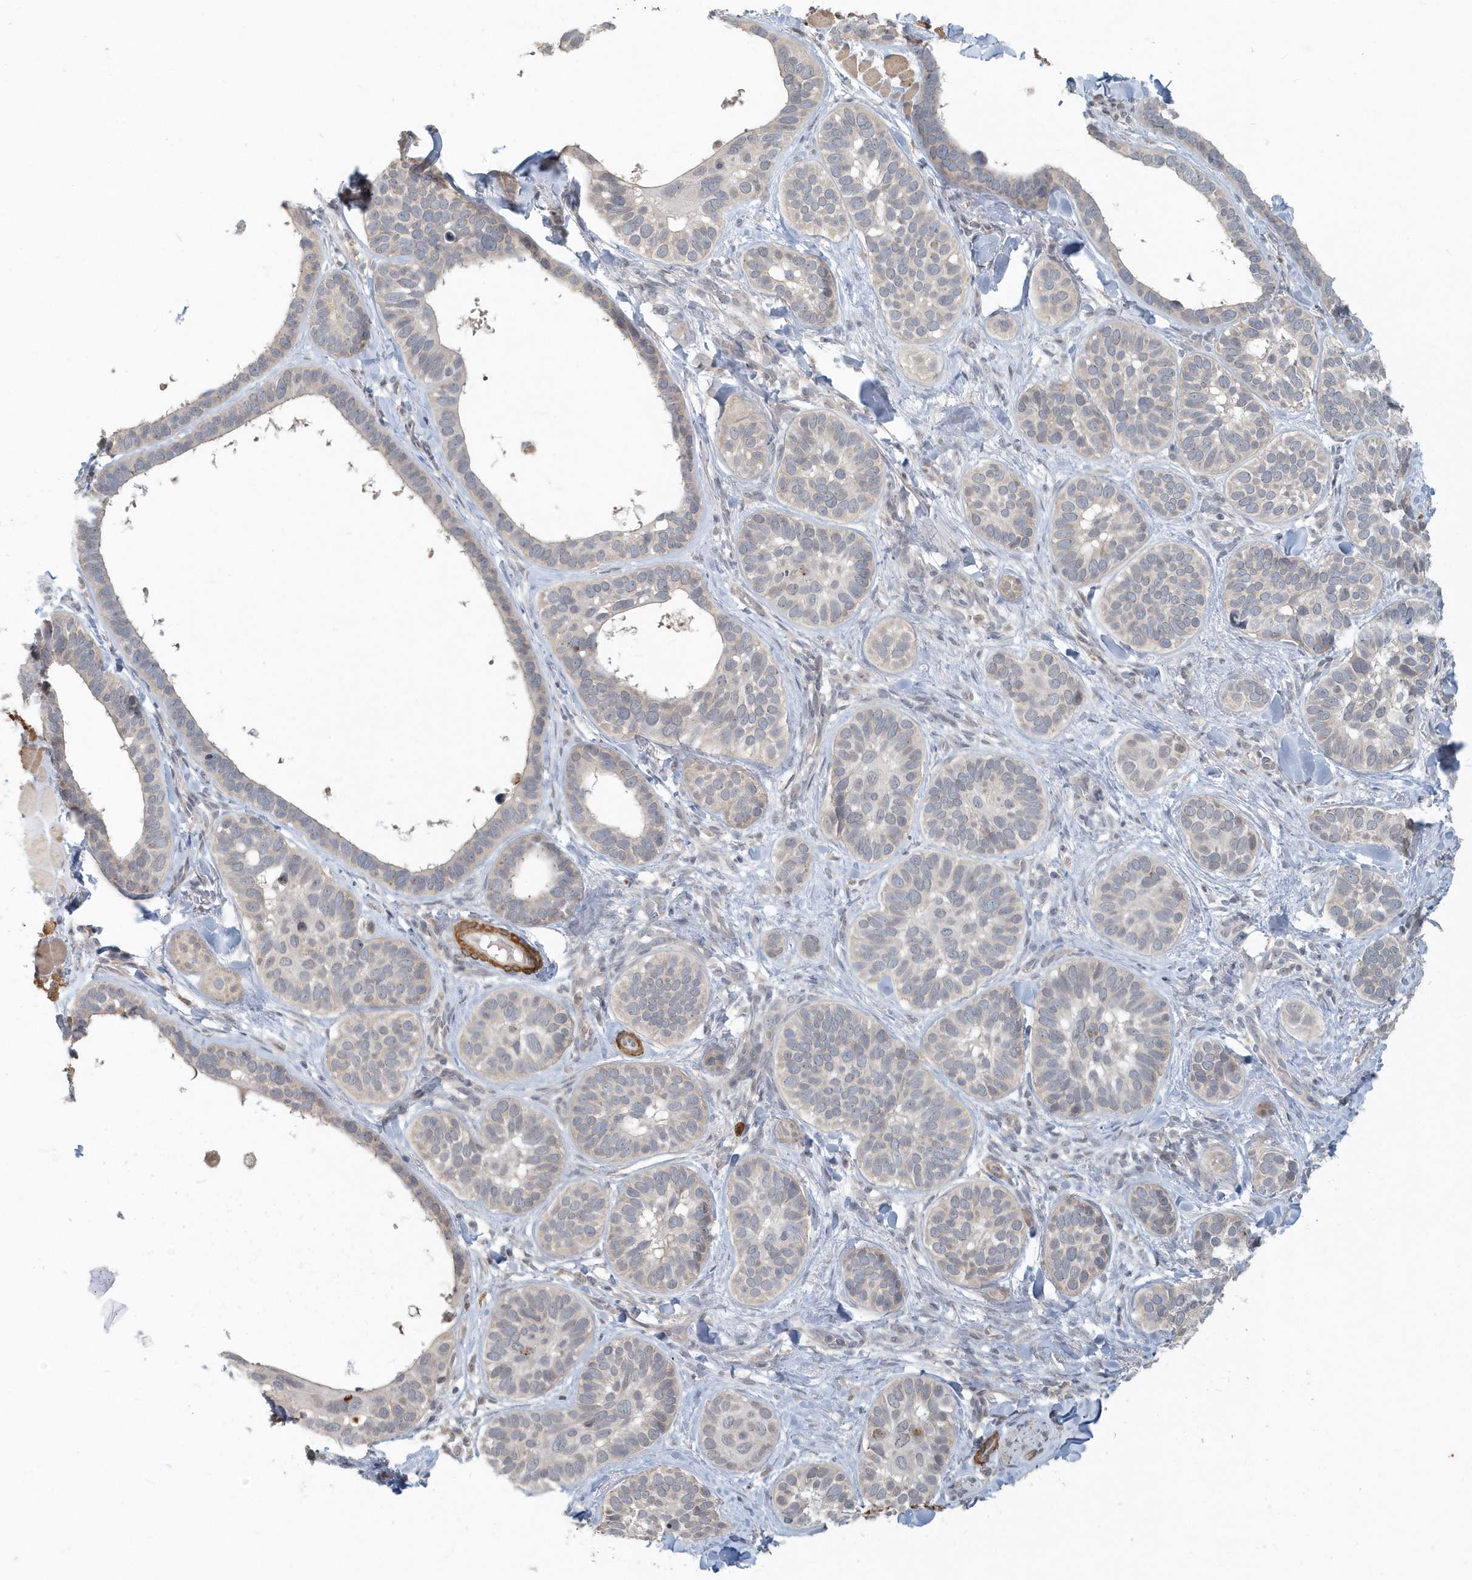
{"staining": {"intensity": "negative", "quantity": "none", "location": "none"}, "tissue": "skin cancer", "cell_type": "Tumor cells", "image_type": "cancer", "snomed": [{"axis": "morphology", "description": "Basal cell carcinoma"}, {"axis": "topography", "description": "Skin"}], "caption": "Skin cancer (basal cell carcinoma) was stained to show a protein in brown. There is no significant expression in tumor cells. Brightfield microscopy of IHC stained with DAB (3,3'-diaminobenzidine) (brown) and hematoxylin (blue), captured at high magnification.", "gene": "NAPB", "patient": {"sex": "male", "age": 62}}